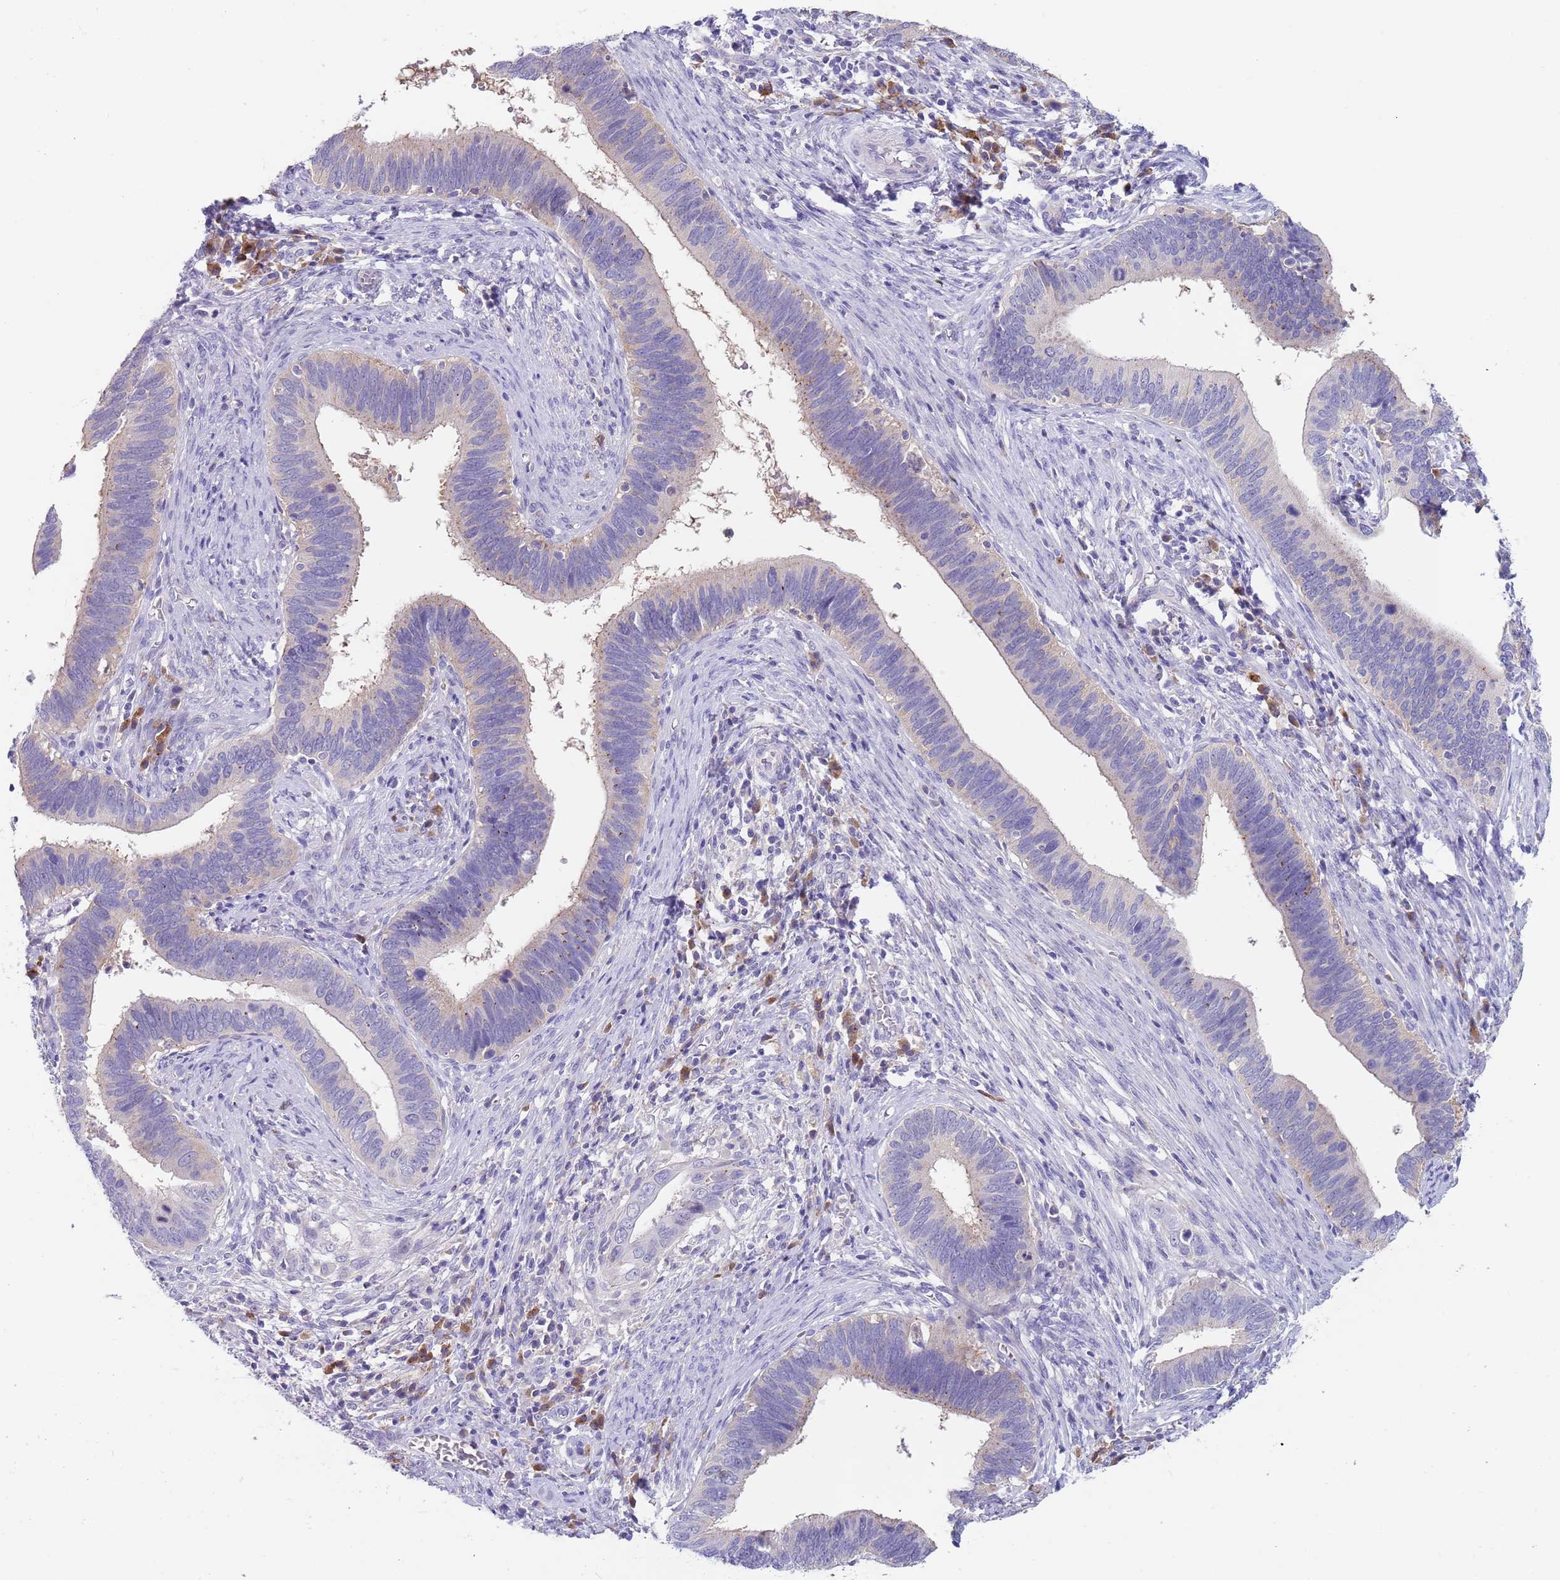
{"staining": {"intensity": "negative", "quantity": "none", "location": "none"}, "tissue": "cervical cancer", "cell_type": "Tumor cells", "image_type": "cancer", "snomed": [{"axis": "morphology", "description": "Adenocarcinoma, NOS"}, {"axis": "topography", "description": "Cervix"}], "caption": "This is an IHC micrograph of human cervical adenocarcinoma. There is no positivity in tumor cells.", "gene": "TYW1", "patient": {"sex": "female", "age": 42}}